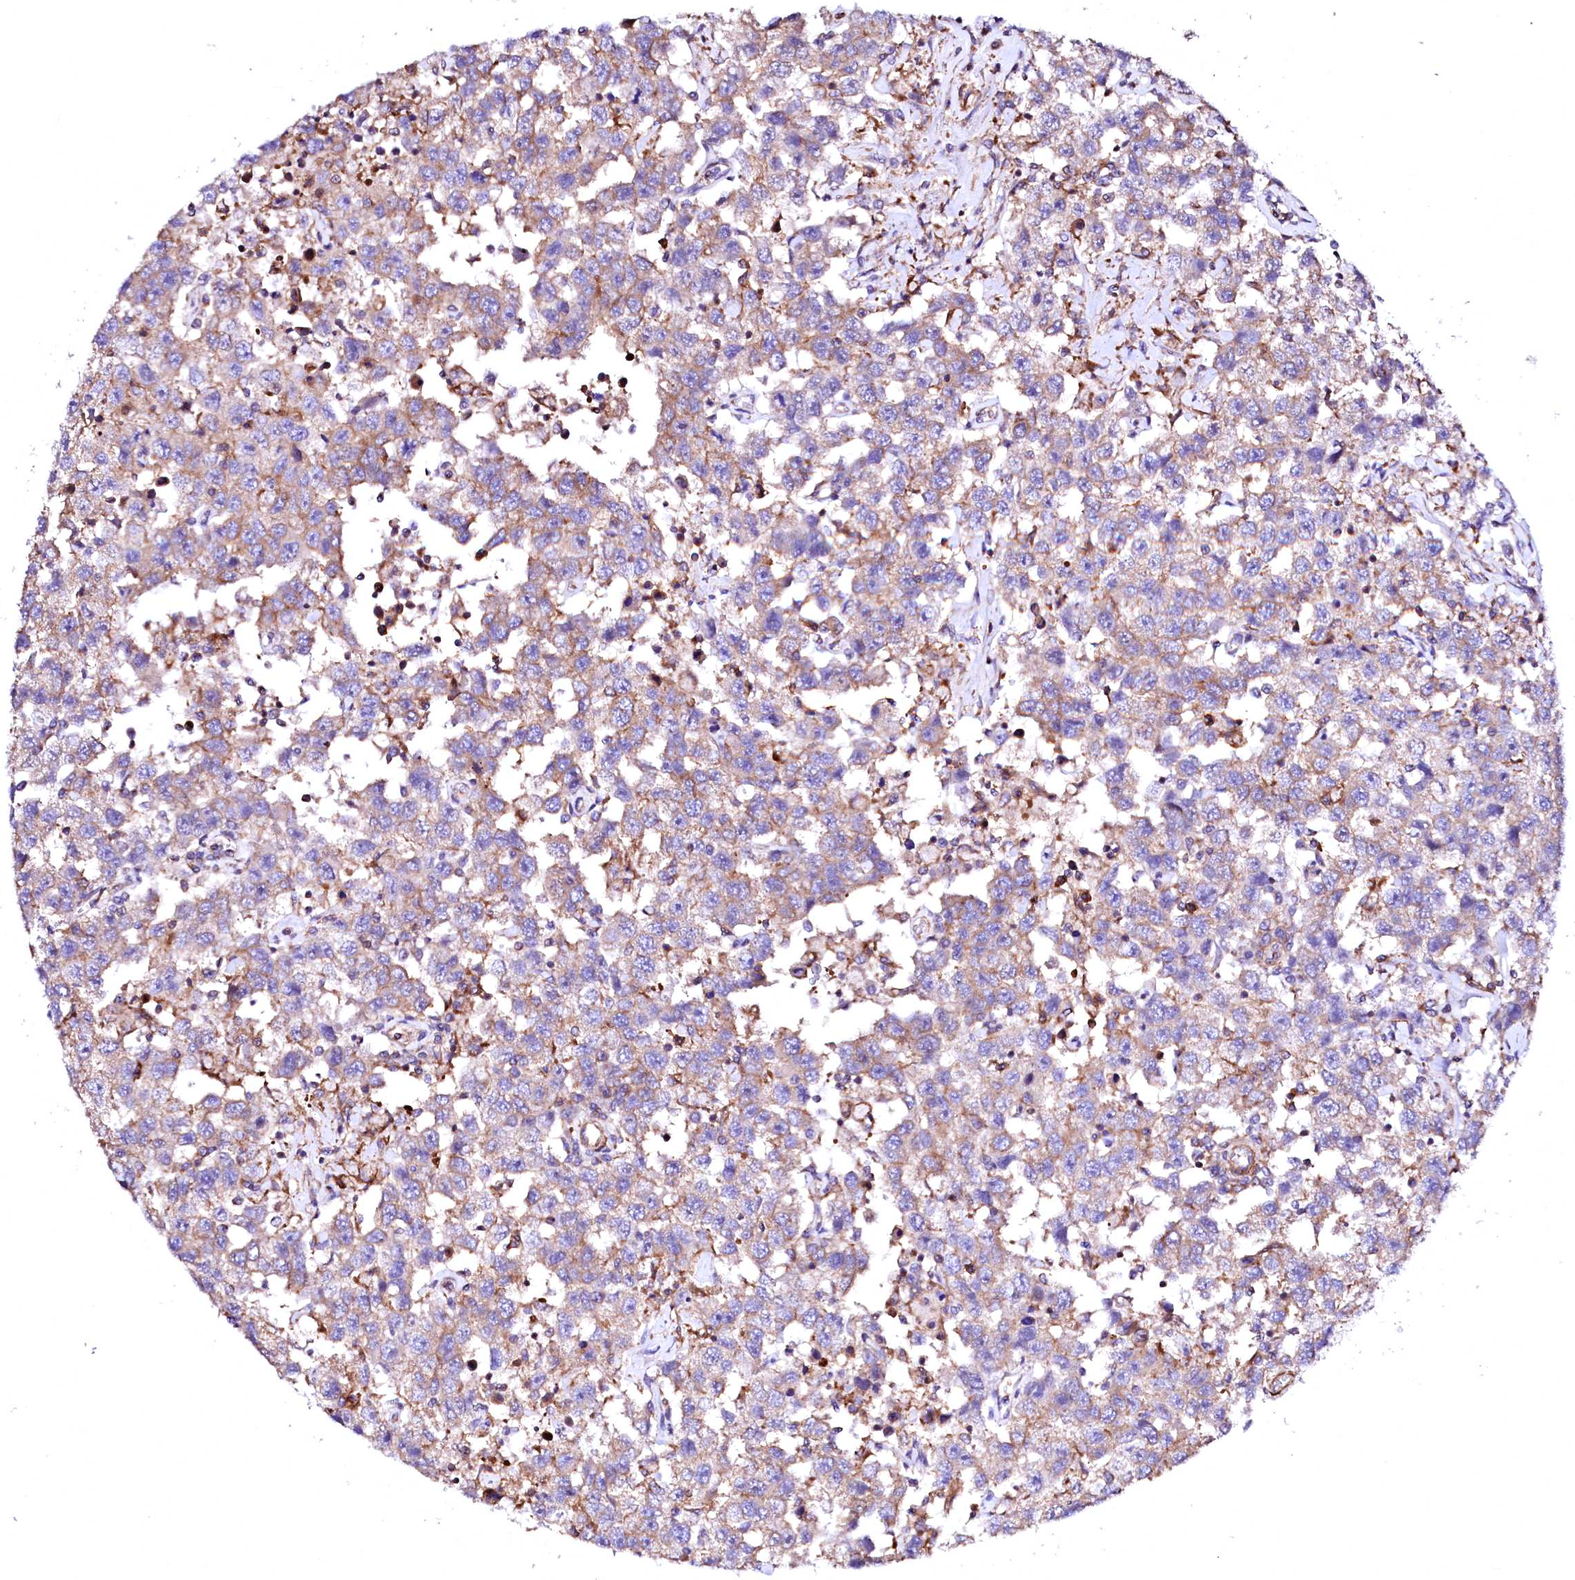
{"staining": {"intensity": "weak", "quantity": ">75%", "location": "cytoplasmic/membranous"}, "tissue": "testis cancer", "cell_type": "Tumor cells", "image_type": "cancer", "snomed": [{"axis": "morphology", "description": "Seminoma, NOS"}, {"axis": "topography", "description": "Testis"}], "caption": "Testis cancer stained for a protein (brown) reveals weak cytoplasmic/membranous positive expression in about >75% of tumor cells.", "gene": "GPR176", "patient": {"sex": "male", "age": 41}}